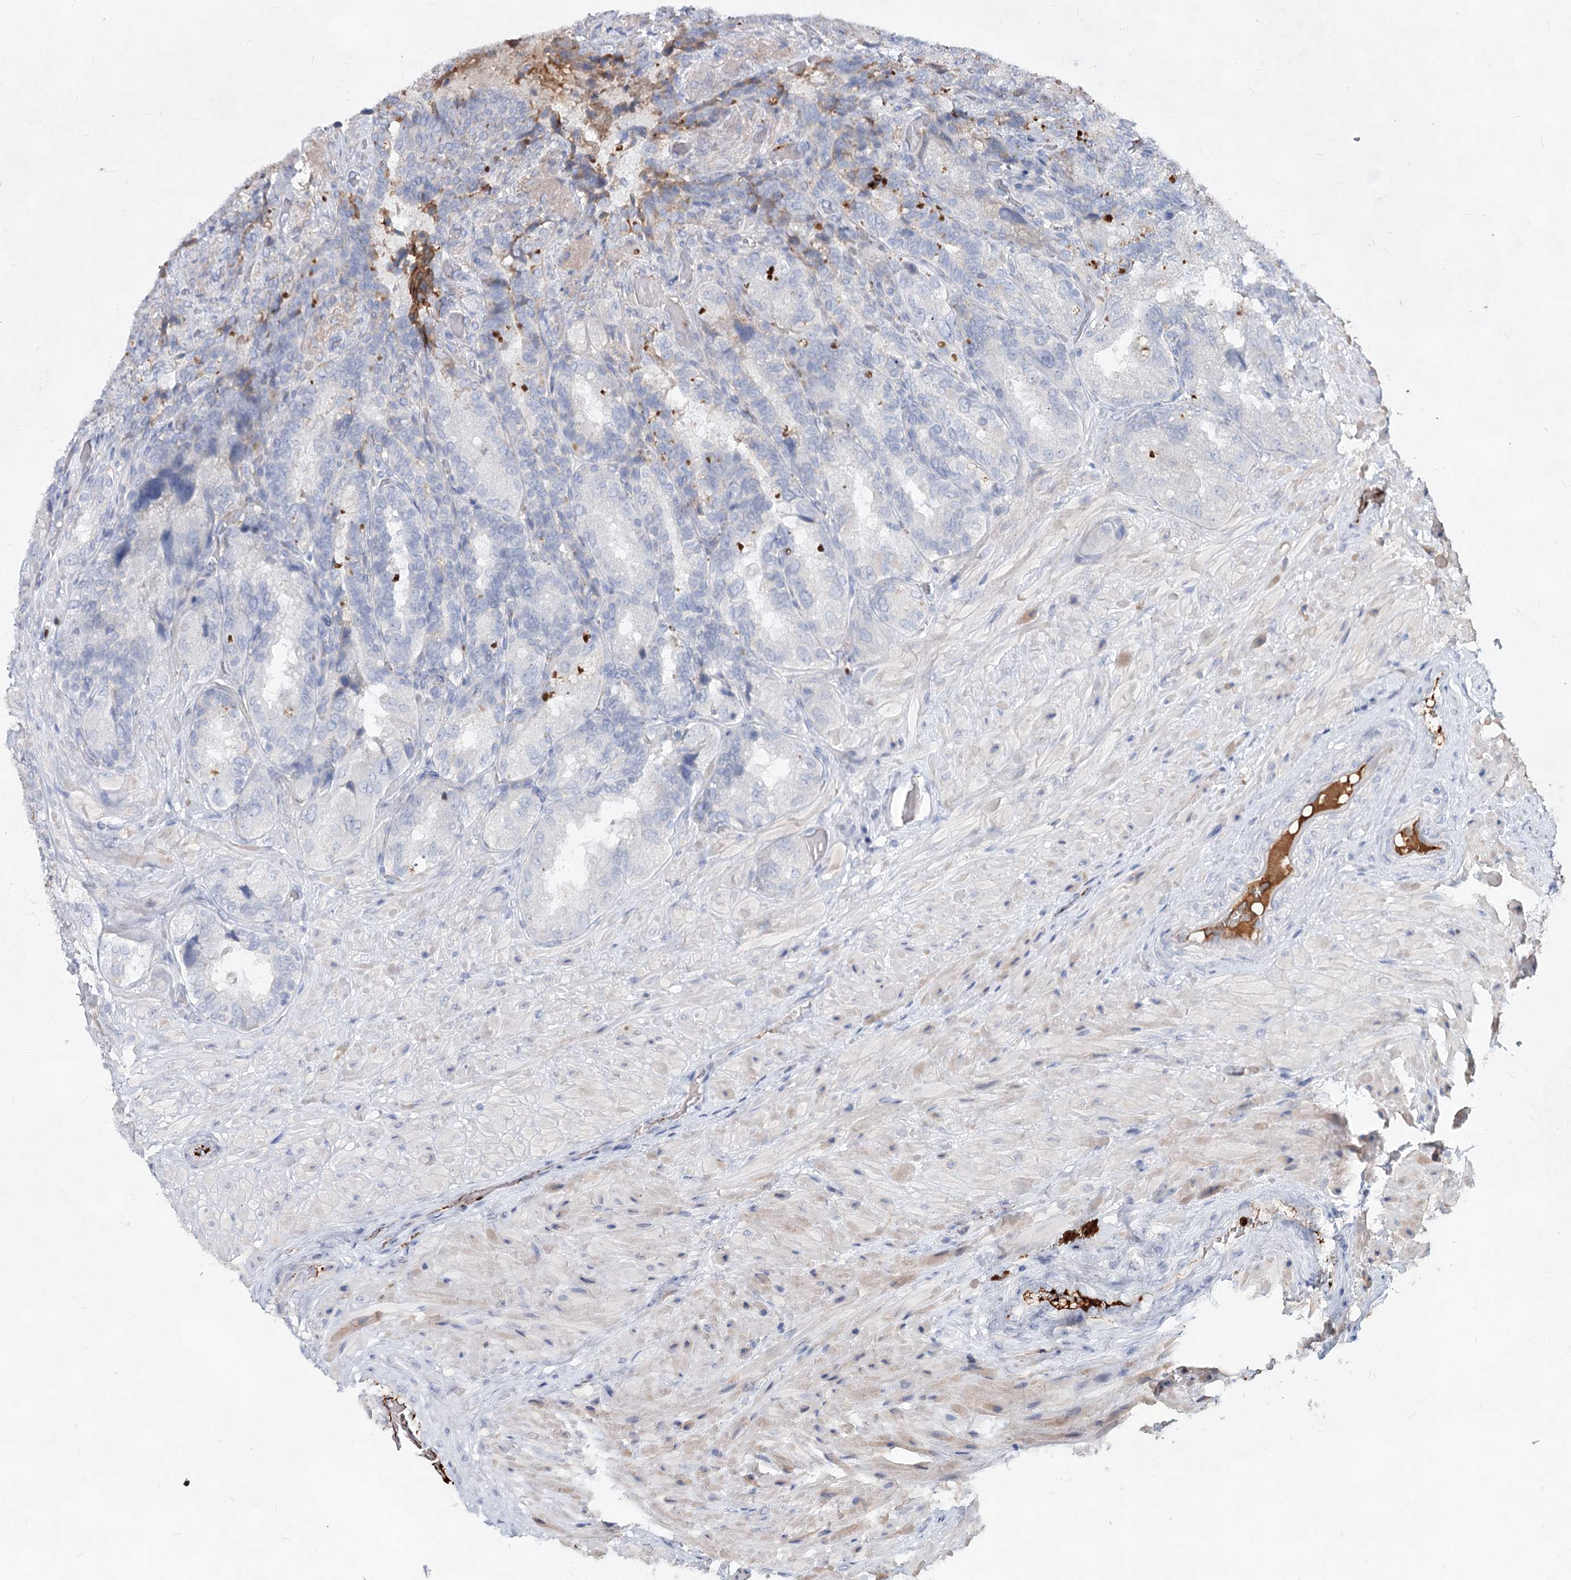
{"staining": {"intensity": "weak", "quantity": "<25%", "location": "cytoplasmic/membranous"}, "tissue": "seminal vesicle", "cell_type": "Glandular cells", "image_type": "normal", "snomed": [{"axis": "morphology", "description": "Normal tissue, NOS"}, {"axis": "topography", "description": "Prostate and seminal vesicle, NOS"}, {"axis": "topography", "description": "Prostate"}, {"axis": "topography", "description": "Seminal veicle"}], "caption": "Immunohistochemistry (IHC) of benign human seminal vesicle reveals no expression in glandular cells. The staining is performed using DAB (3,3'-diaminobenzidine) brown chromogen with nuclei counter-stained in using hematoxylin.", "gene": "TASOR2", "patient": {"sex": "male", "age": 67}}